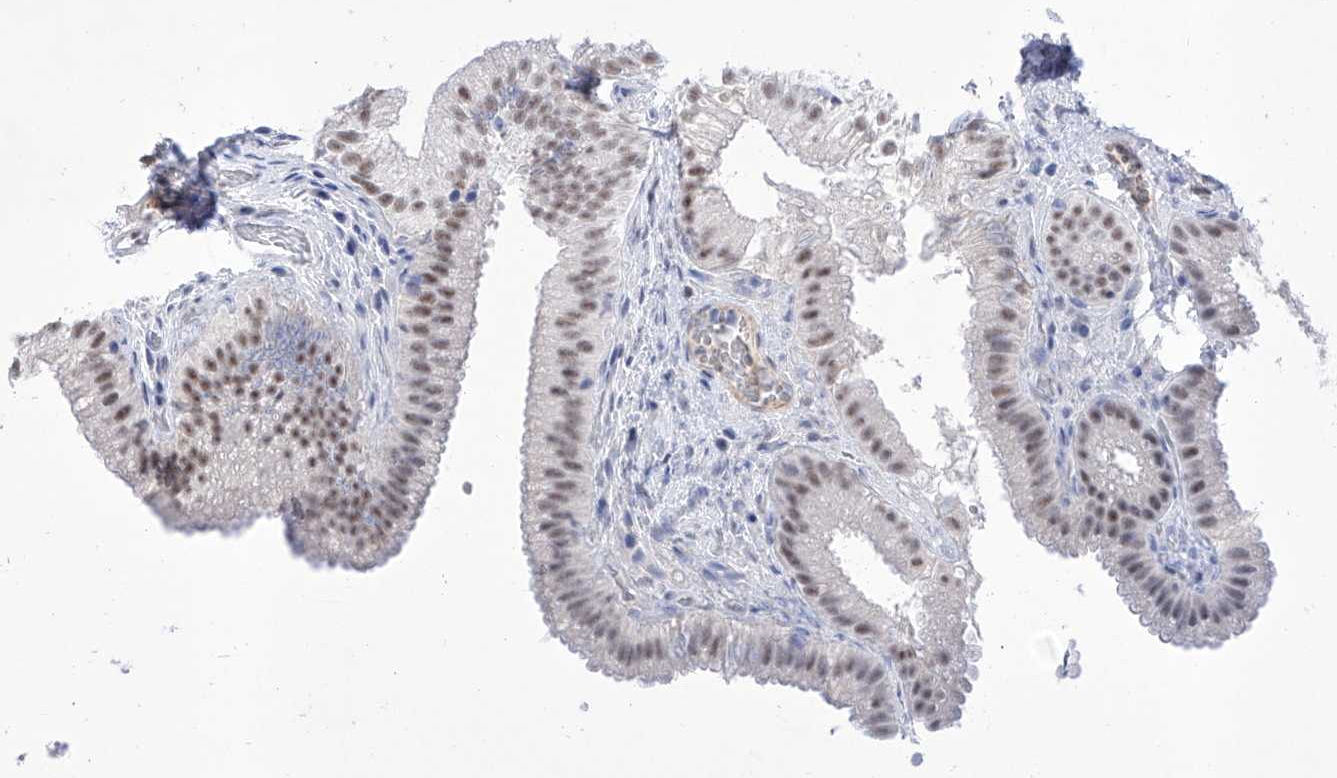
{"staining": {"intensity": "moderate", "quantity": "25%-75%", "location": "nuclear"}, "tissue": "gallbladder", "cell_type": "Glandular cells", "image_type": "normal", "snomed": [{"axis": "morphology", "description": "Normal tissue, NOS"}, {"axis": "topography", "description": "Gallbladder"}], "caption": "Moderate nuclear expression is appreciated in about 25%-75% of glandular cells in normal gallbladder. The staining is performed using DAB brown chromogen to label protein expression. The nuclei are counter-stained blue using hematoxylin.", "gene": "ATN1", "patient": {"sex": "female", "age": 30}}